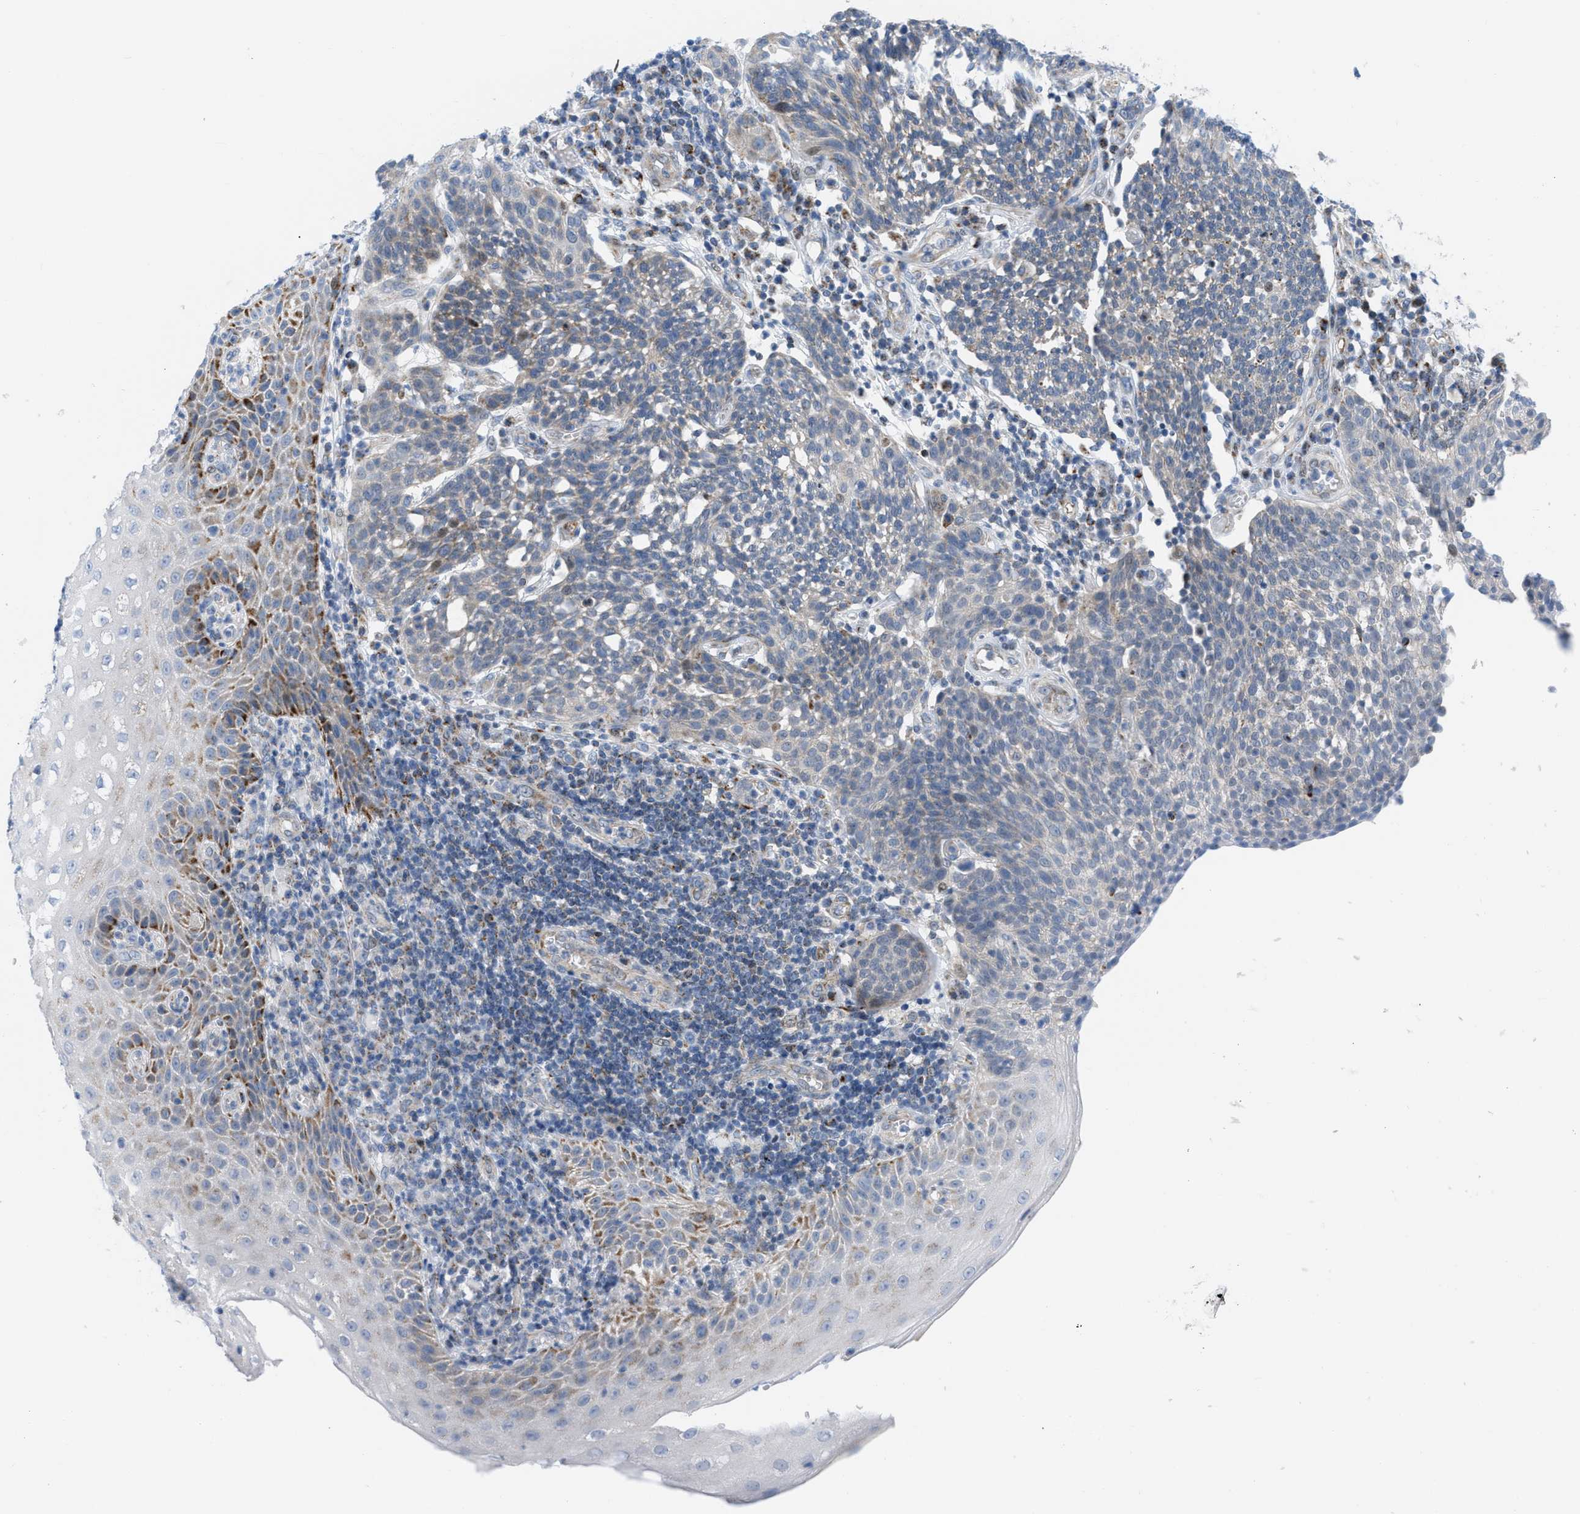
{"staining": {"intensity": "negative", "quantity": "none", "location": "none"}, "tissue": "cervical cancer", "cell_type": "Tumor cells", "image_type": "cancer", "snomed": [{"axis": "morphology", "description": "Squamous cell carcinoma, NOS"}, {"axis": "topography", "description": "Cervix"}], "caption": "This is an immunohistochemistry (IHC) image of cervical cancer (squamous cell carcinoma). There is no staining in tumor cells.", "gene": "RBBP9", "patient": {"sex": "female", "age": 34}}